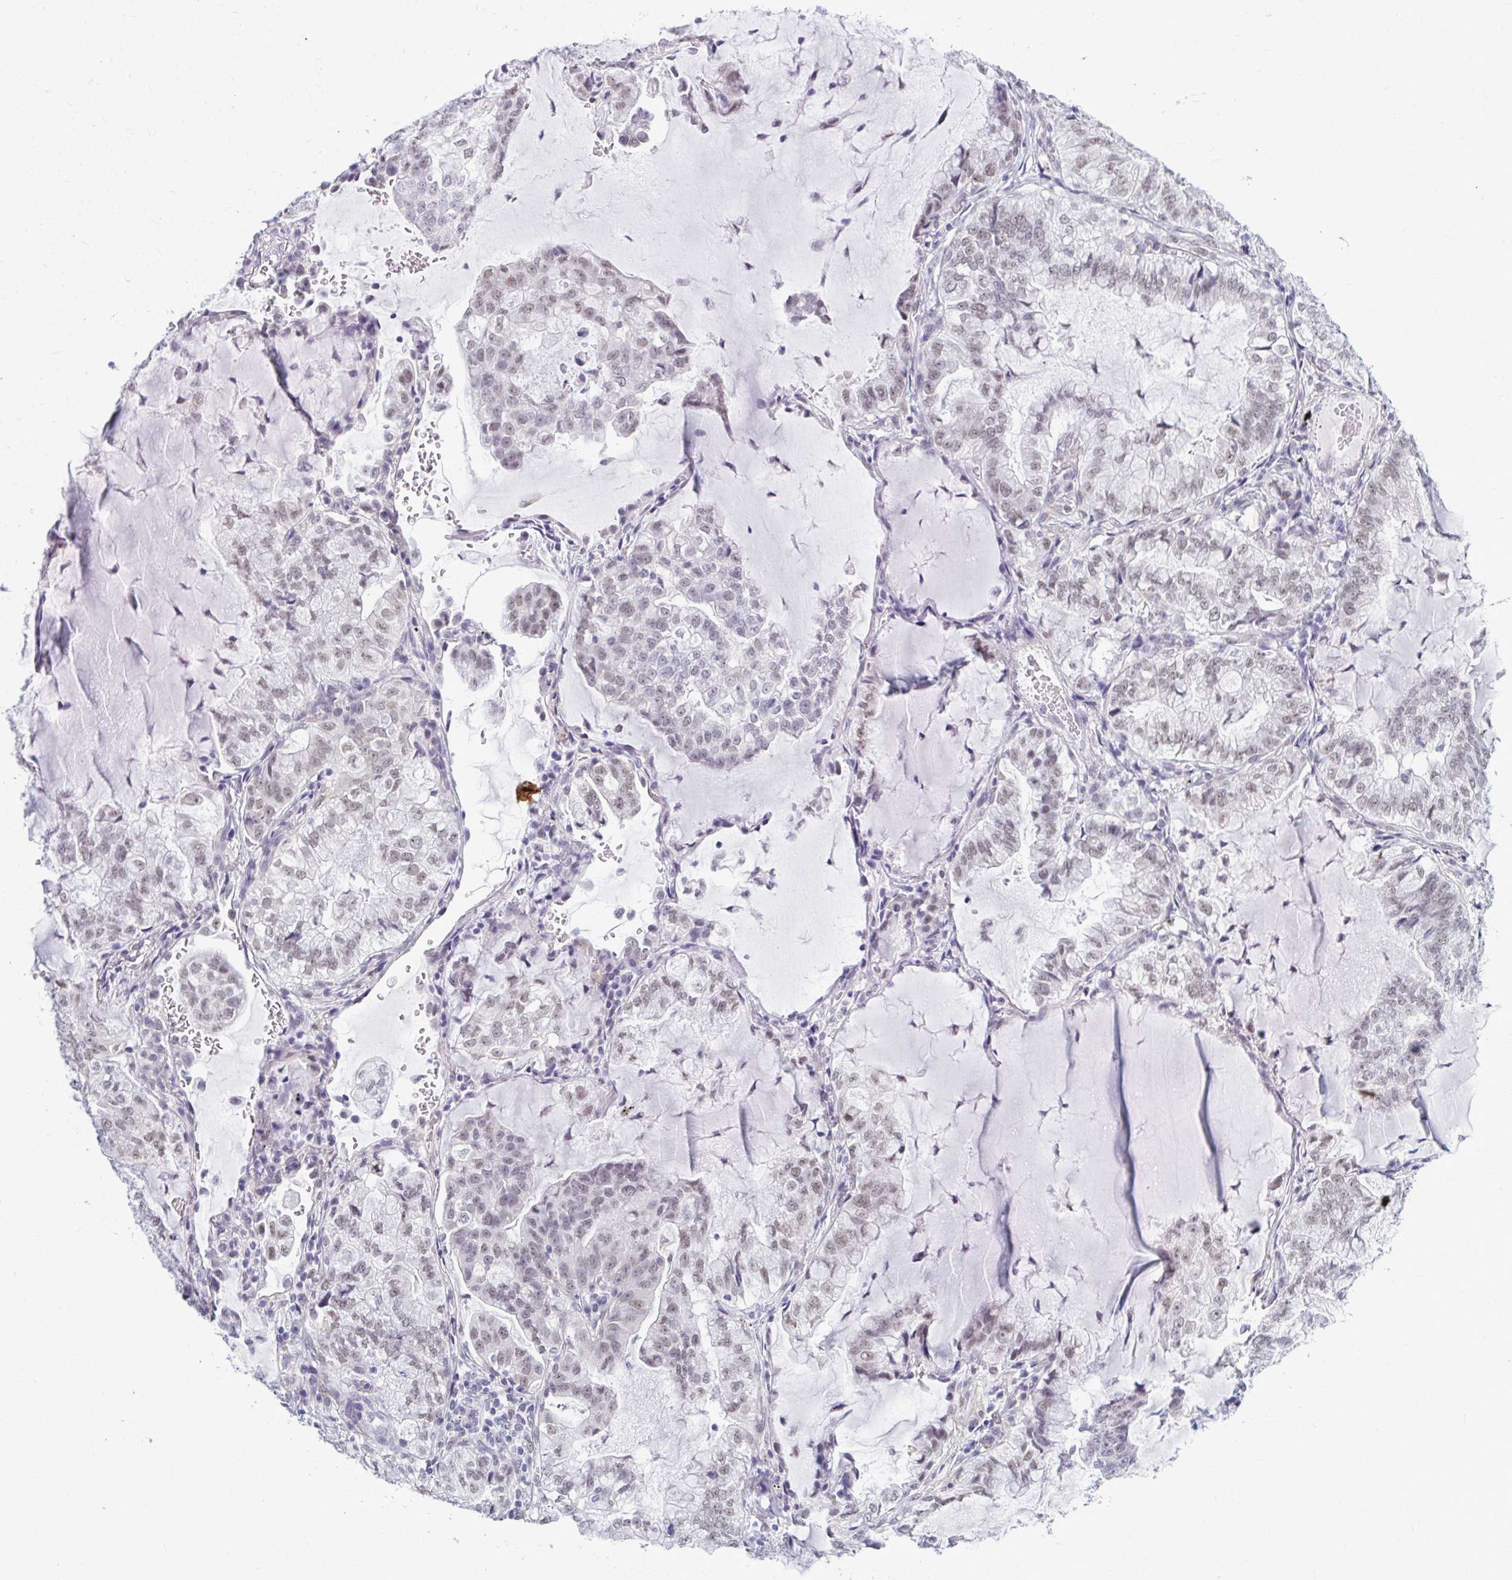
{"staining": {"intensity": "weak", "quantity": "<25%", "location": "nuclear"}, "tissue": "lung cancer", "cell_type": "Tumor cells", "image_type": "cancer", "snomed": [{"axis": "morphology", "description": "Adenocarcinoma, NOS"}, {"axis": "topography", "description": "Lymph node"}, {"axis": "topography", "description": "Lung"}], "caption": "Immunohistochemistry micrograph of human lung adenocarcinoma stained for a protein (brown), which shows no positivity in tumor cells.", "gene": "NUMBL", "patient": {"sex": "male", "age": 66}}